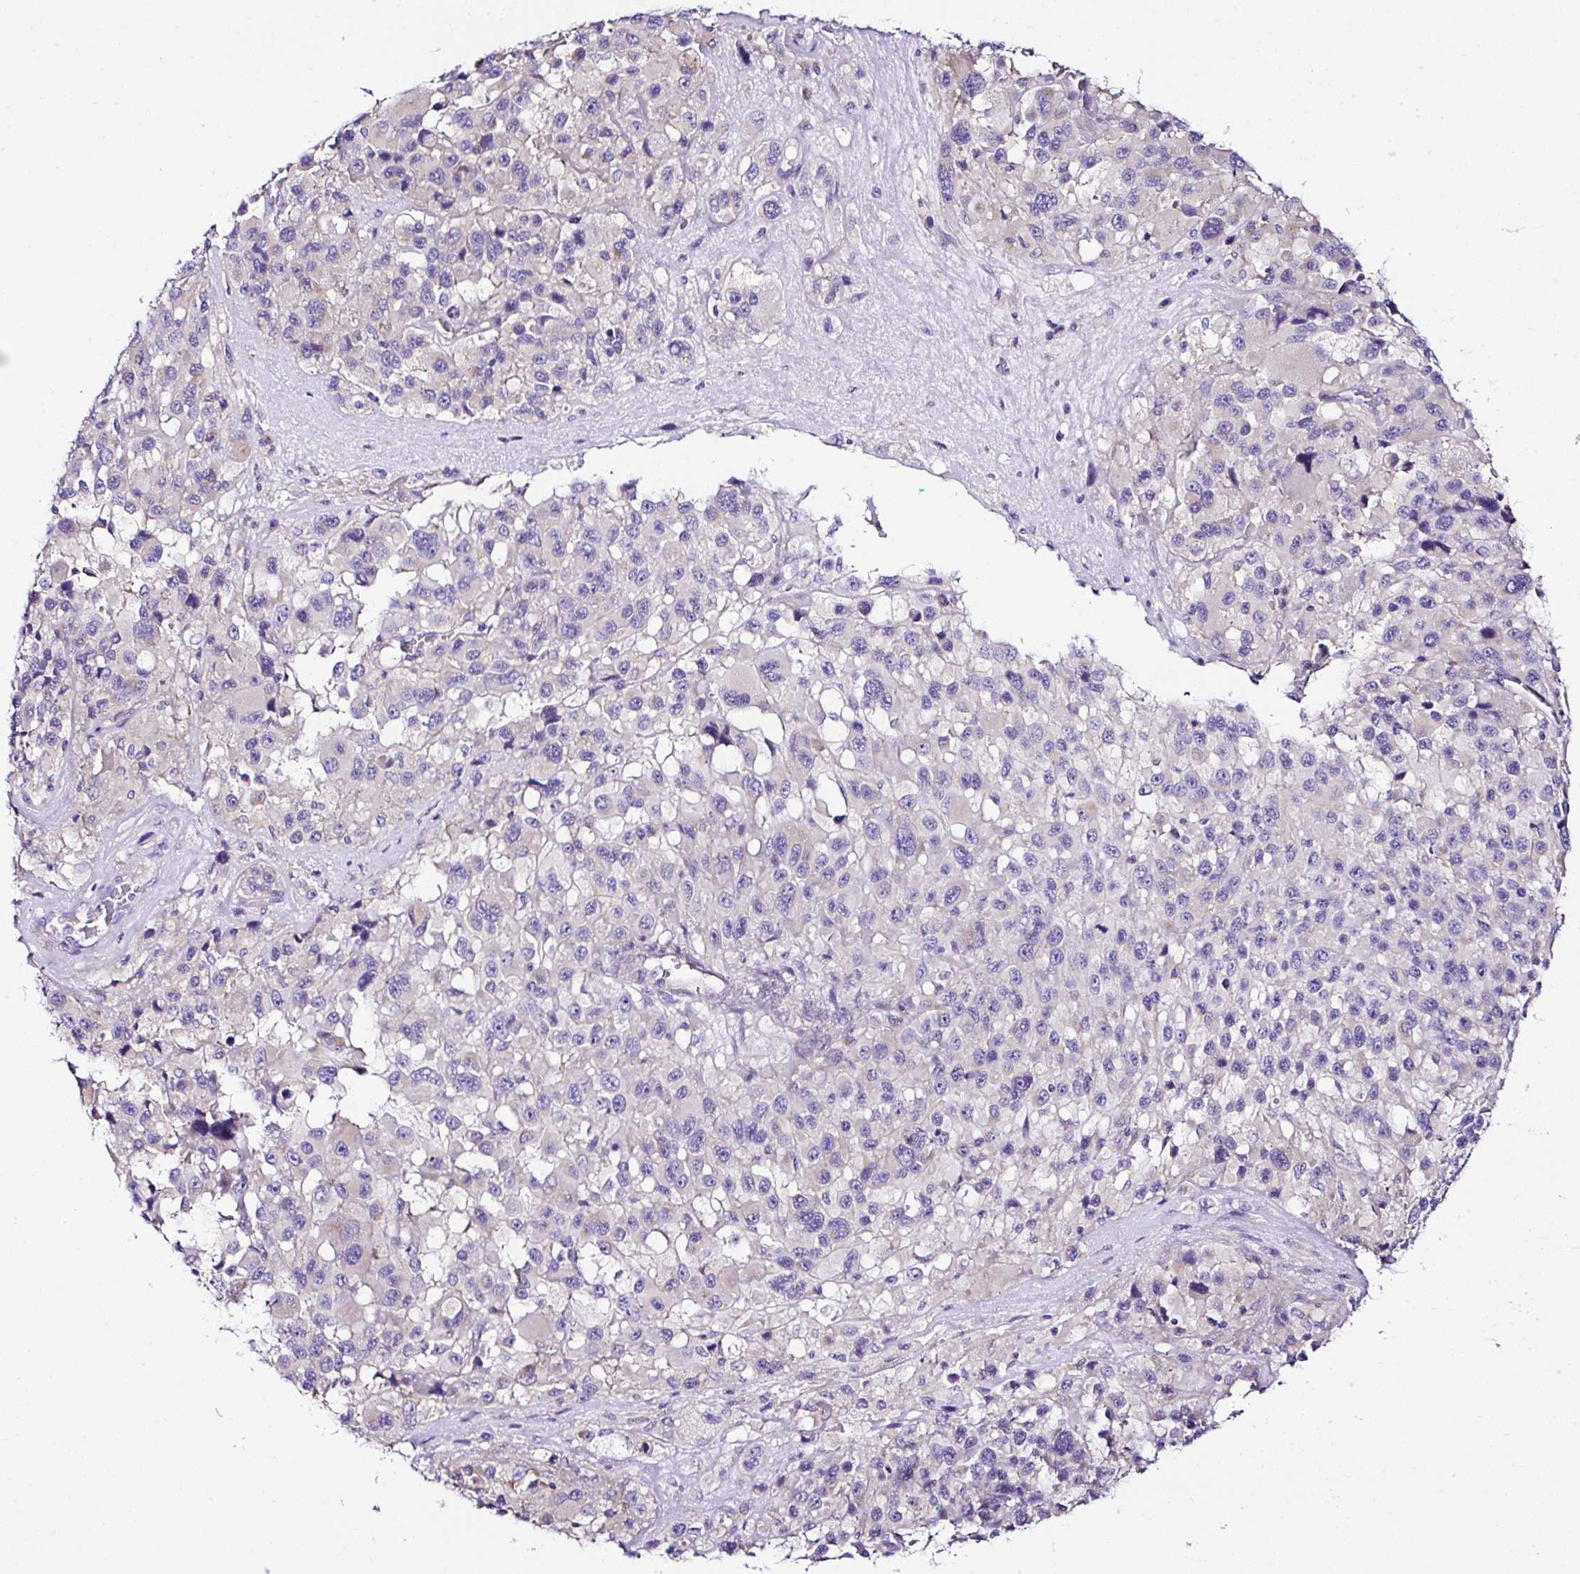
{"staining": {"intensity": "negative", "quantity": "none", "location": "none"}, "tissue": "melanoma", "cell_type": "Tumor cells", "image_type": "cancer", "snomed": [{"axis": "morphology", "description": "Malignant melanoma, Metastatic site"}, {"axis": "topography", "description": "Lymph node"}], "caption": "IHC of human malignant melanoma (metastatic site) displays no staining in tumor cells. Brightfield microscopy of IHC stained with DAB (3,3'-diaminobenzidine) (brown) and hematoxylin (blue), captured at high magnification.", "gene": "OR4P4", "patient": {"sex": "female", "age": 65}}